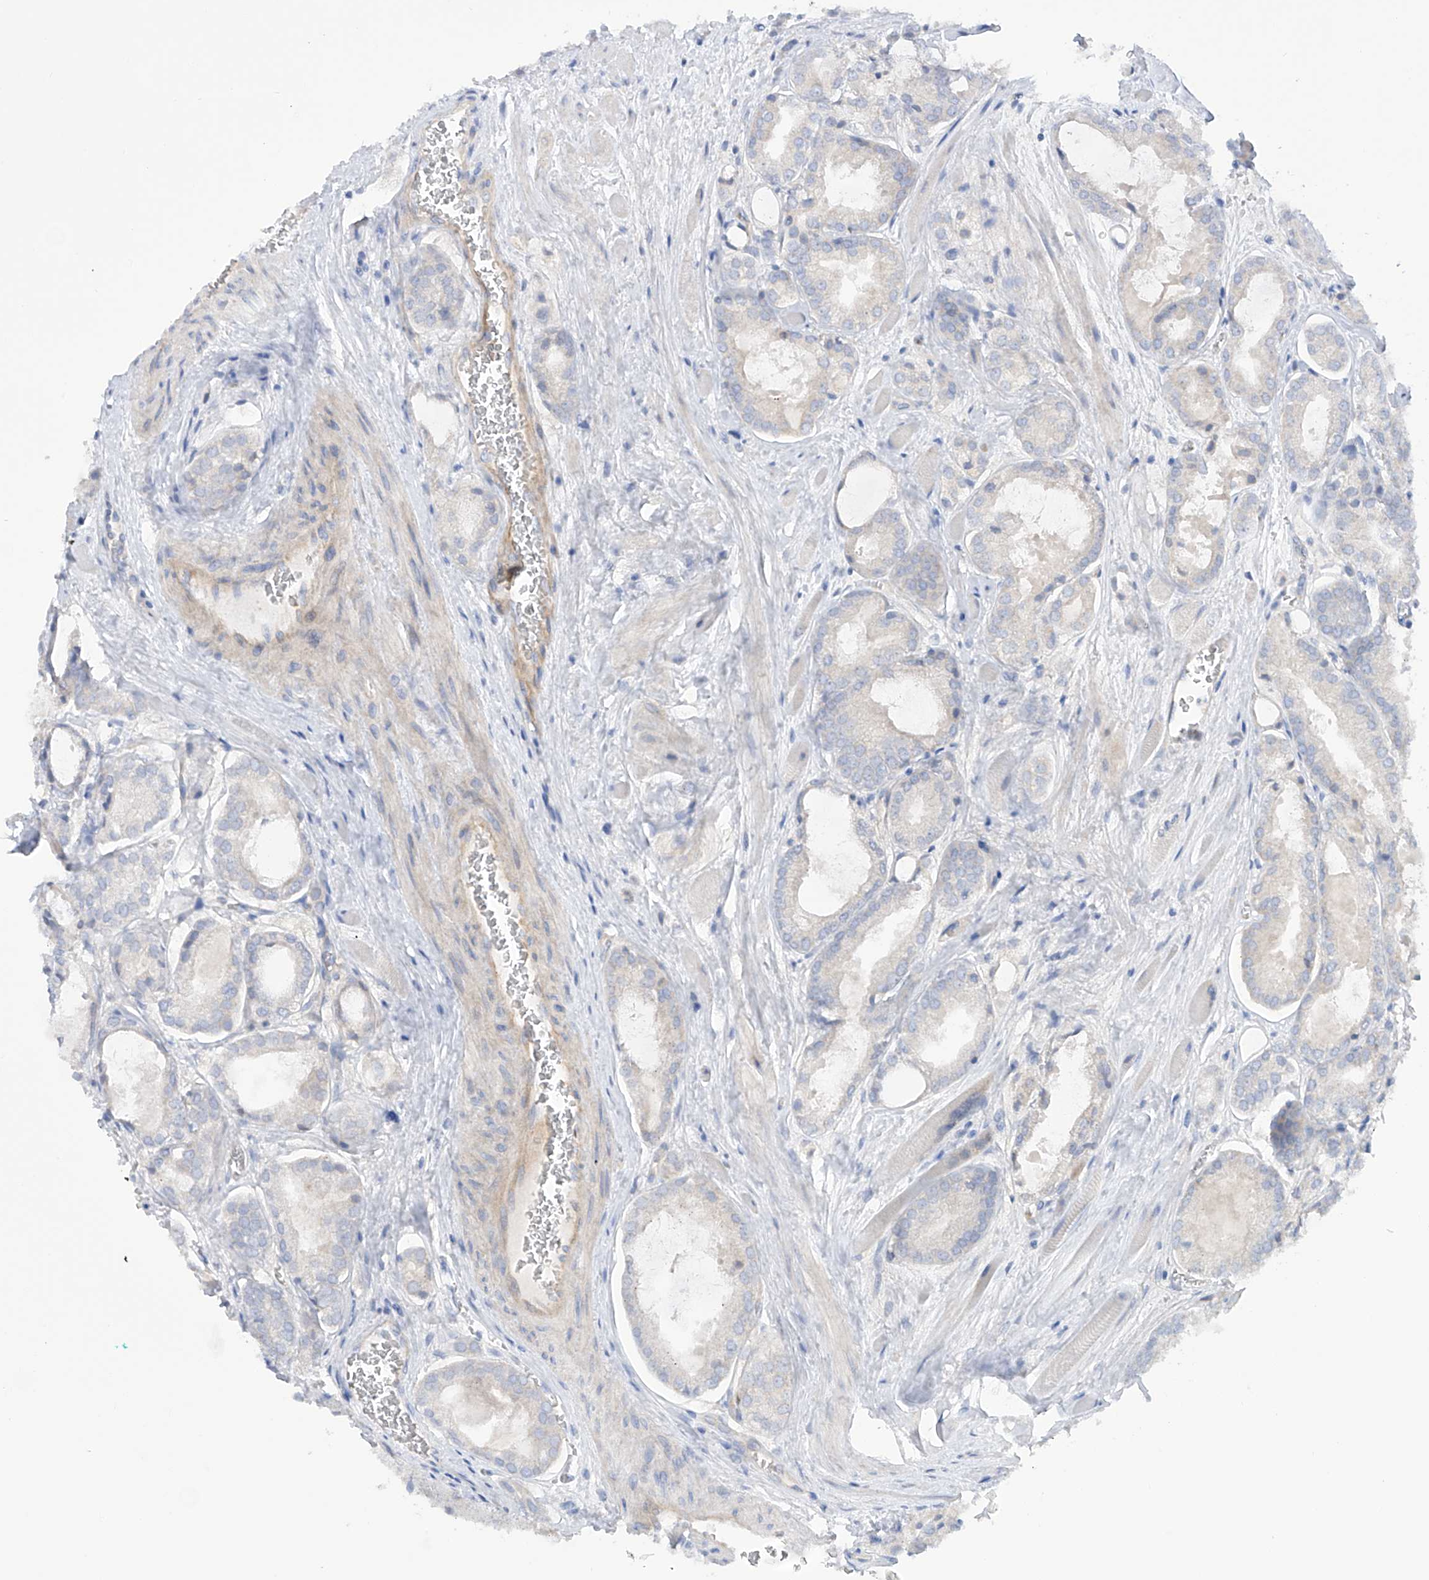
{"staining": {"intensity": "negative", "quantity": "none", "location": "none"}, "tissue": "prostate cancer", "cell_type": "Tumor cells", "image_type": "cancer", "snomed": [{"axis": "morphology", "description": "Adenocarcinoma, Low grade"}, {"axis": "topography", "description": "Prostate"}], "caption": "DAB immunohistochemical staining of low-grade adenocarcinoma (prostate) exhibits no significant staining in tumor cells. Nuclei are stained in blue.", "gene": "TMEM209", "patient": {"sex": "male", "age": 67}}